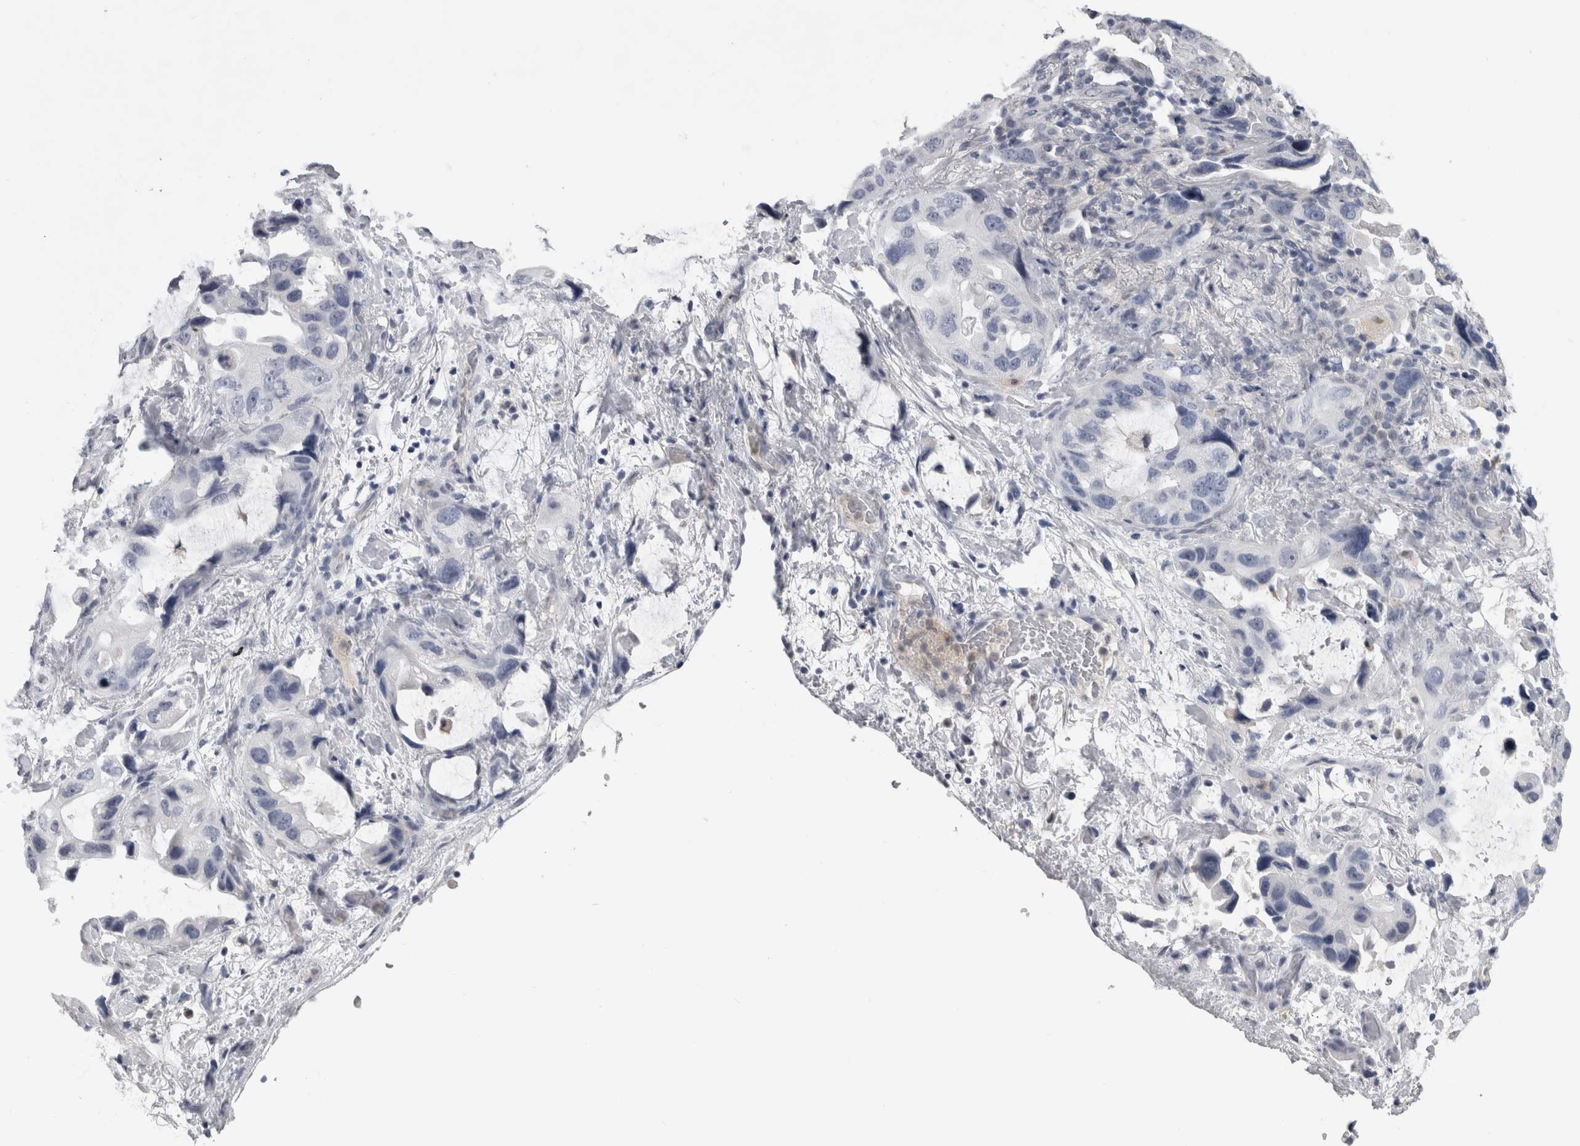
{"staining": {"intensity": "negative", "quantity": "none", "location": "none"}, "tissue": "lung cancer", "cell_type": "Tumor cells", "image_type": "cancer", "snomed": [{"axis": "morphology", "description": "Squamous cell carcinoma, NOS"}, {"axis": "topography", "description": "Lung"}], "caption": "The image shows no staining of tumor cells in lung cancer (squamous cell carcinoma).", "gene": "NAPRT", "patient": {"sex": "female", "age": 73}}